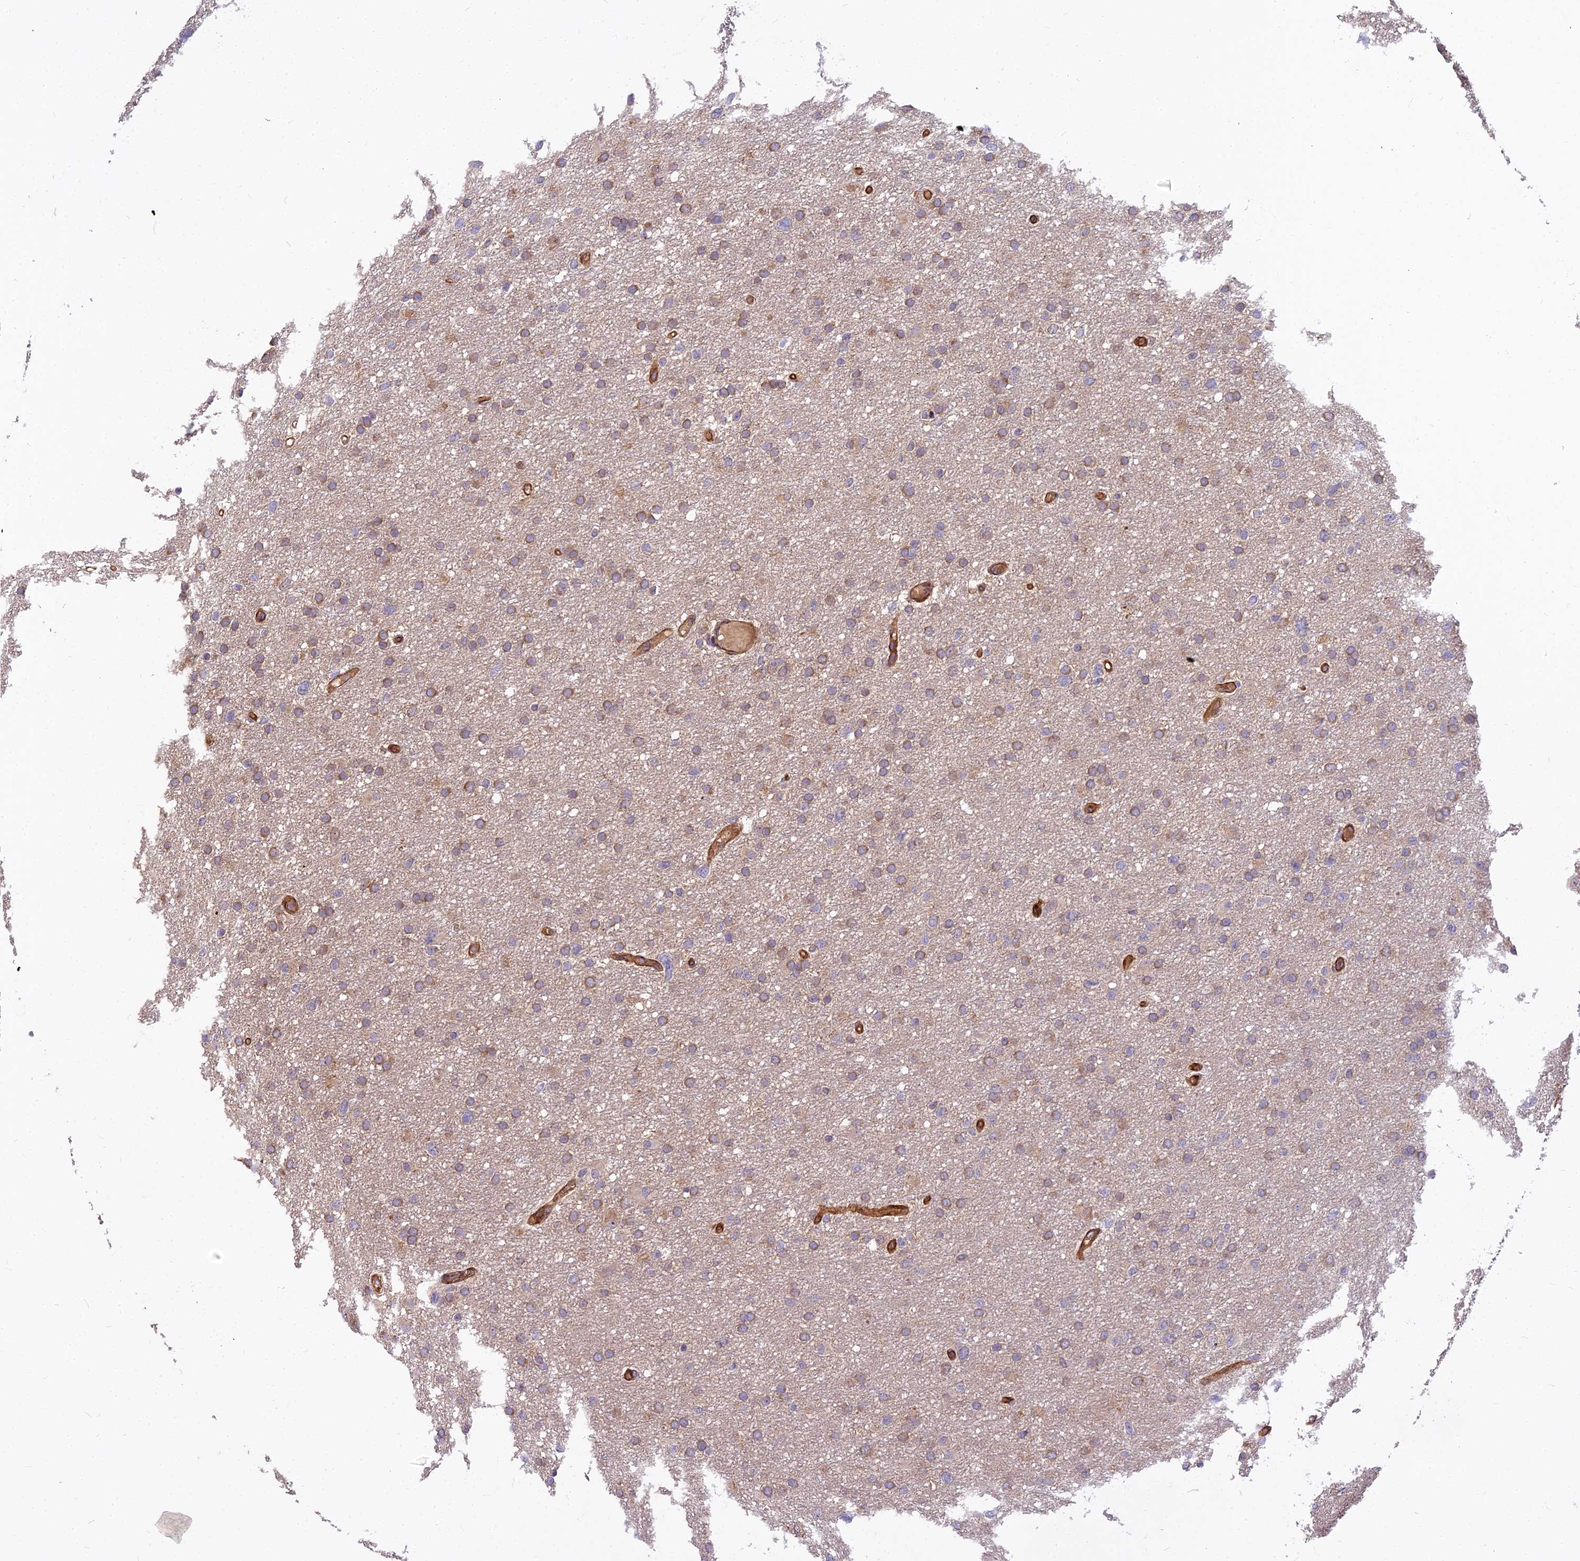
{"staining": {"intensity": "moderate", "quantity": ">75%", "location": "cytoplasmic/membranous"}, "tissue": "glioma", "cell_type": "Tumor cells", "image_type": "cancer", "snomed": [{"axis": "morphology", "description": "Glioma, malignant, High grade"}, {"axis": "topography", "description": "Cerebral cortex"}], "caption": "Immunohistochemical staining of glioma shows moderate cytoplasmic/membranous protein staining in about >75% of tumor cells.", "gene": "TCEA3", "patient": {"sex": "female", "age": 36}}